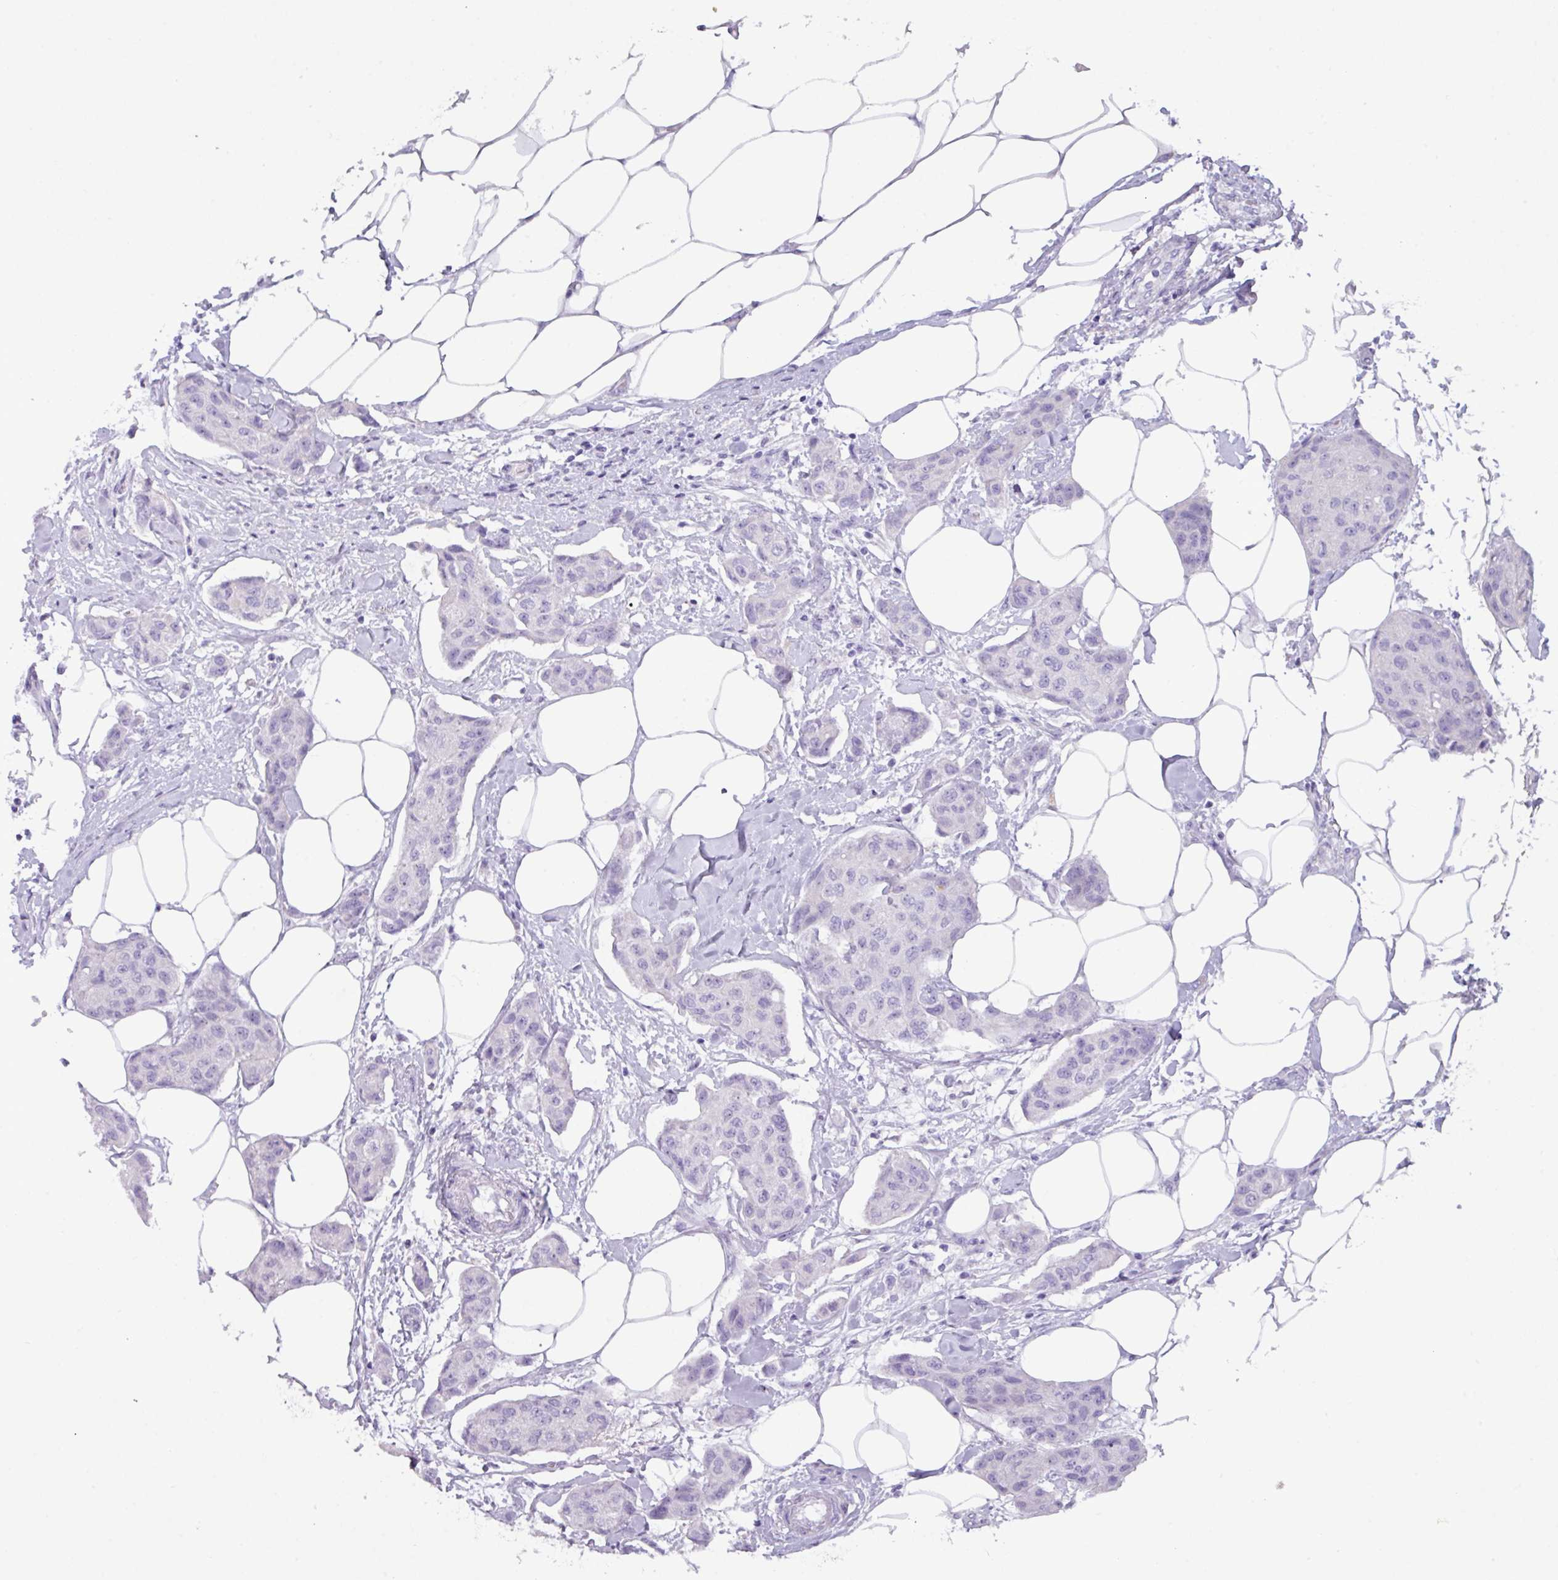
{"staining": {"intensity": "negative", "quantity": "none", "location": "none"}, "tissue": "breast cancer", "cell_type": "Tumor cells", "image_type": "cancer", "snomed": [{"axis": "morphology", "description": "Duct carcinoma"}, {"axis": "topography", "description": "Breast"}, {"axis": "topography", "description": "Lymph node"}], "caption": "Breast cancer (infiltrating ductal carcinoma) stained for a protein using IHC displays no positivity tumor cells.", "gene": "NCCRP1", "patient": {"sex": "female", "age": 80}}